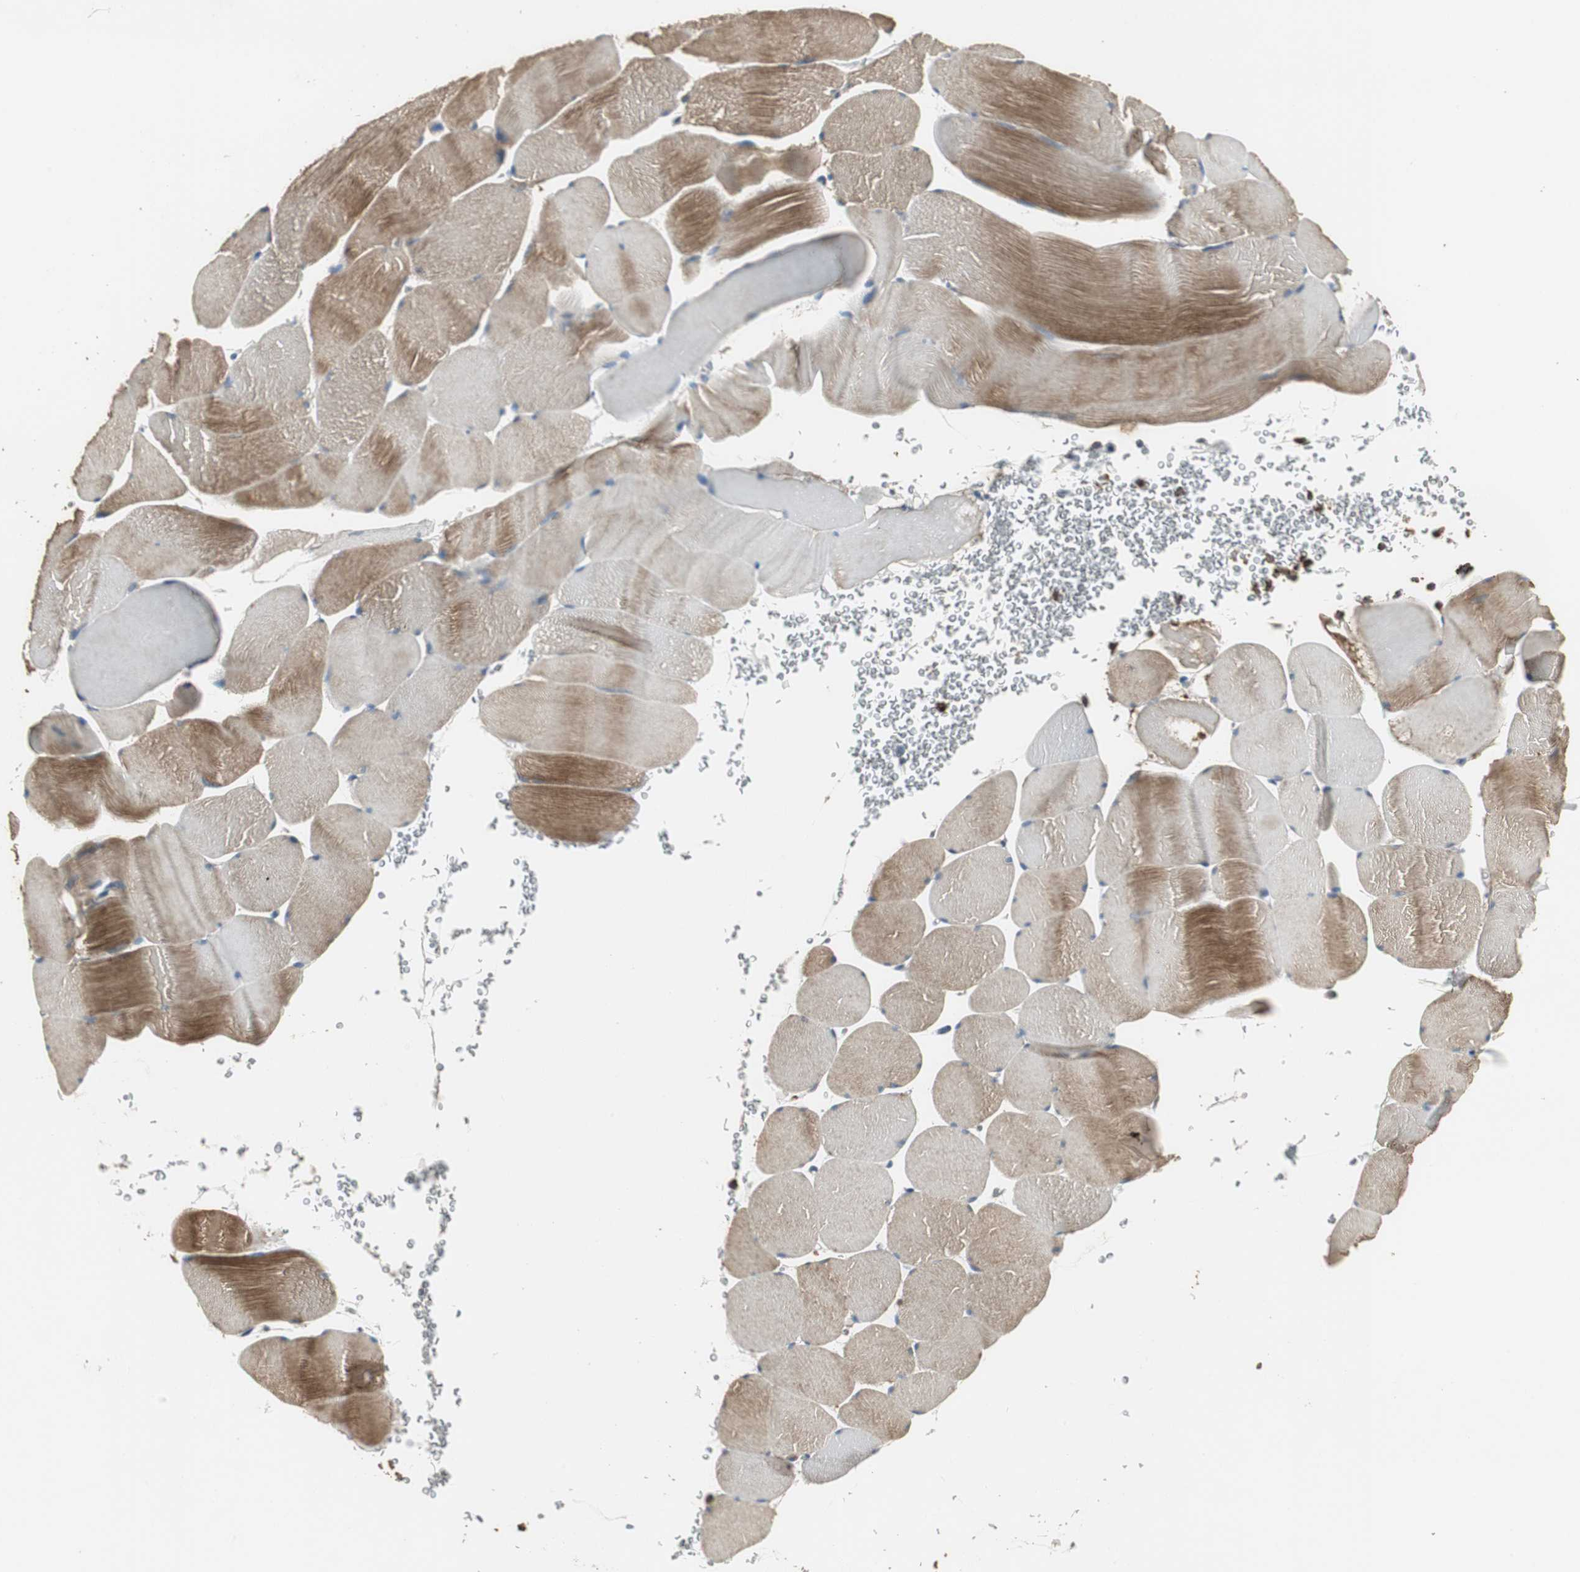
{"staining": {"intensity": "moderate", "quantity": "25%-75%", "location": "cytoplasmic/membranous"}, "tissue": "skeletal muscle", "cell_type": "Myocytes", "image_type": "normal", "snomed": [{"axis": "morphology", "description": "Normal tissue, NOS"}, {"axis": "topography", "description": "Skeletal muscle"}], "caption": "High-magnification brightfield microscopy of unremarkable skeletal muscle stained with DAB (3,3'-diaminobenzidine) (brown) and counterstained with hematoxylin (blue). myocytes exhibit moderate cytoplasmic/membranous expression is appreciated in about25%-75% of cells.", "gene": "JTB", "patient": {"sex": "male", "age": 62}}